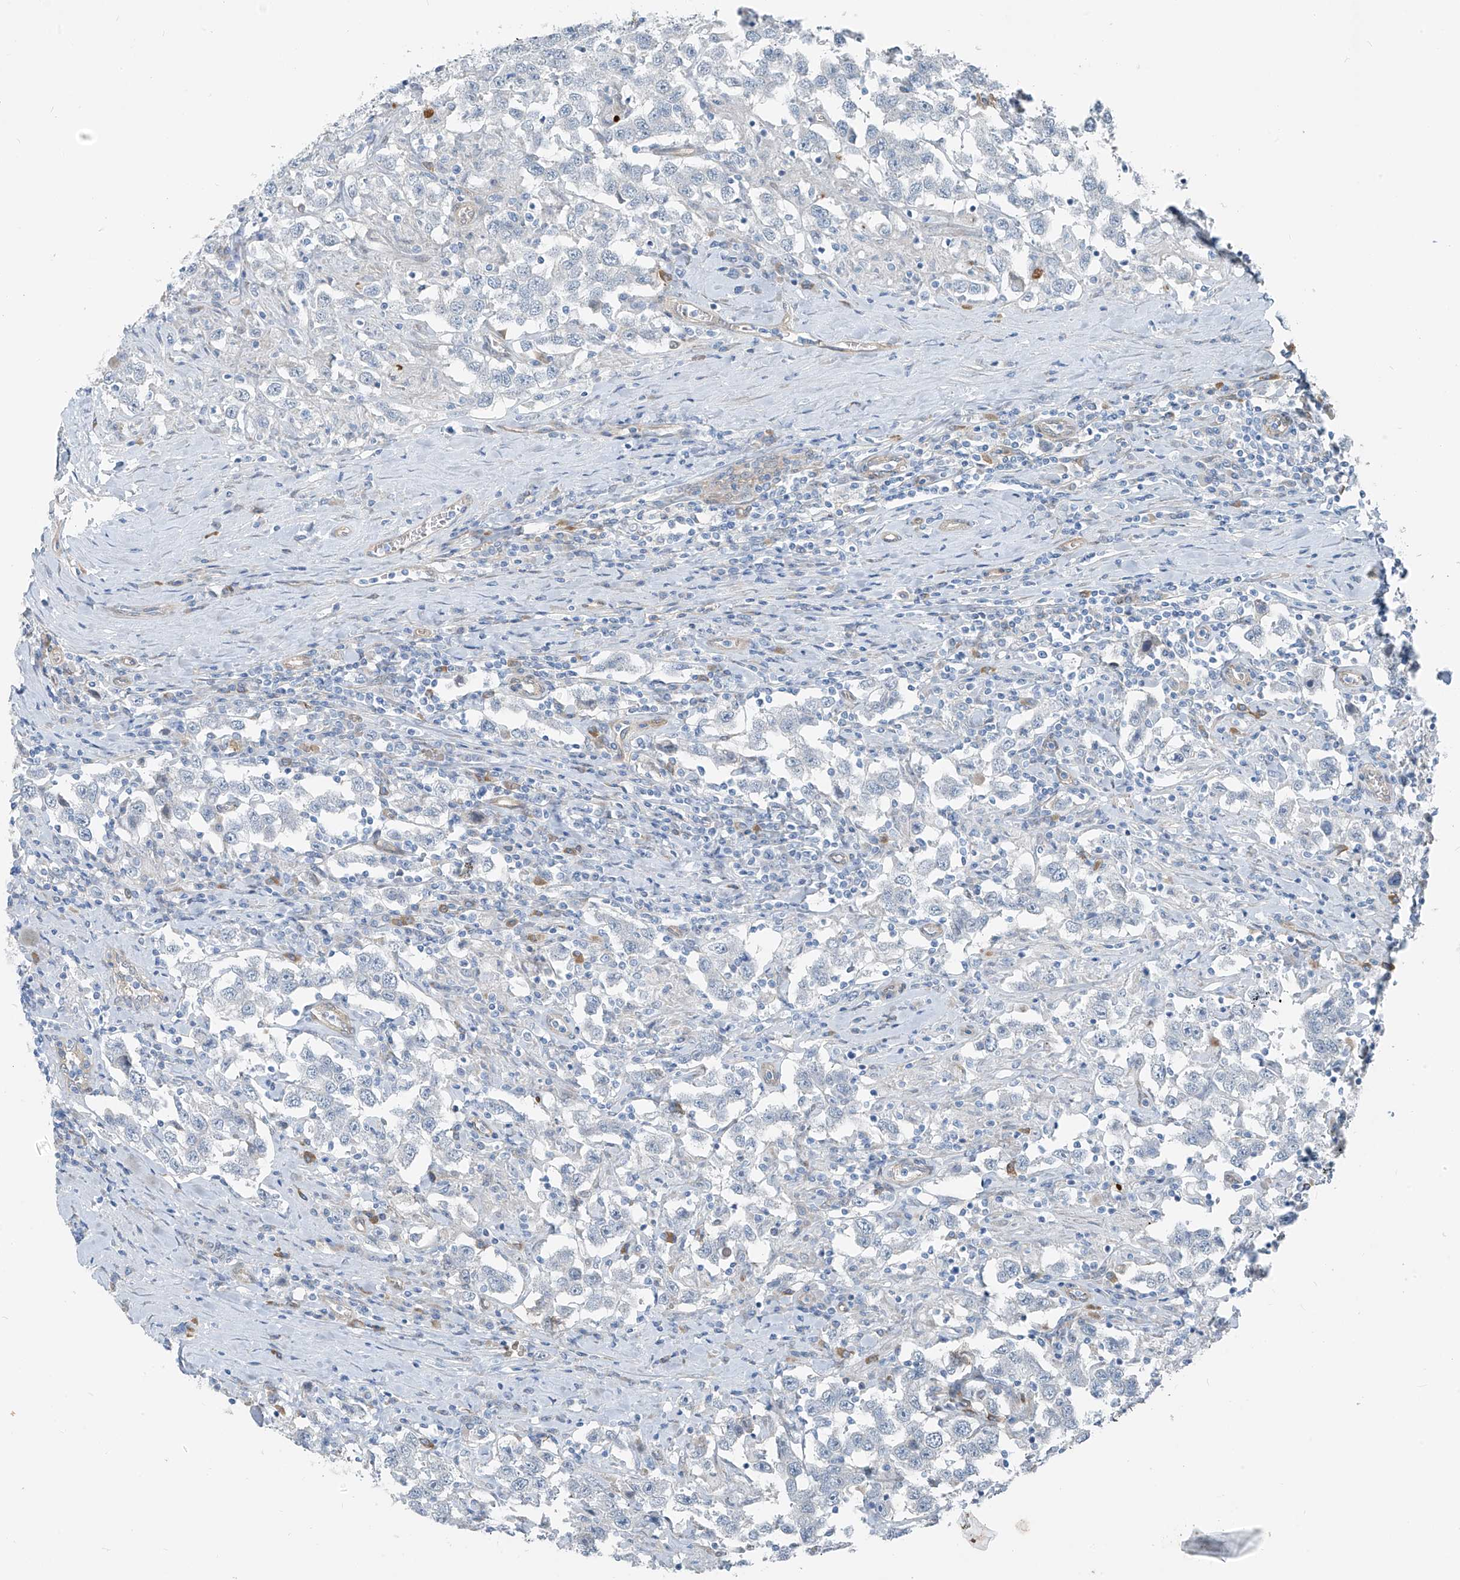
{"staining": {"intensity": "negative", "quantity": "none", "location": "none"}, "tissue": "testis cancer", "cell_type": "Tumor cells", "image_type": "cancer", "snomed": [{"axis": "morphology", "description": "Seminoma, NOS"}, {"axis": "topography", "description": "Testis"}], "caption": "Immunohistochemical staining of human testis cancer exhibits no significant positivity in tumor cells.", "gene": "TNS2", "patient": {"sex": "male", "age": 41}}